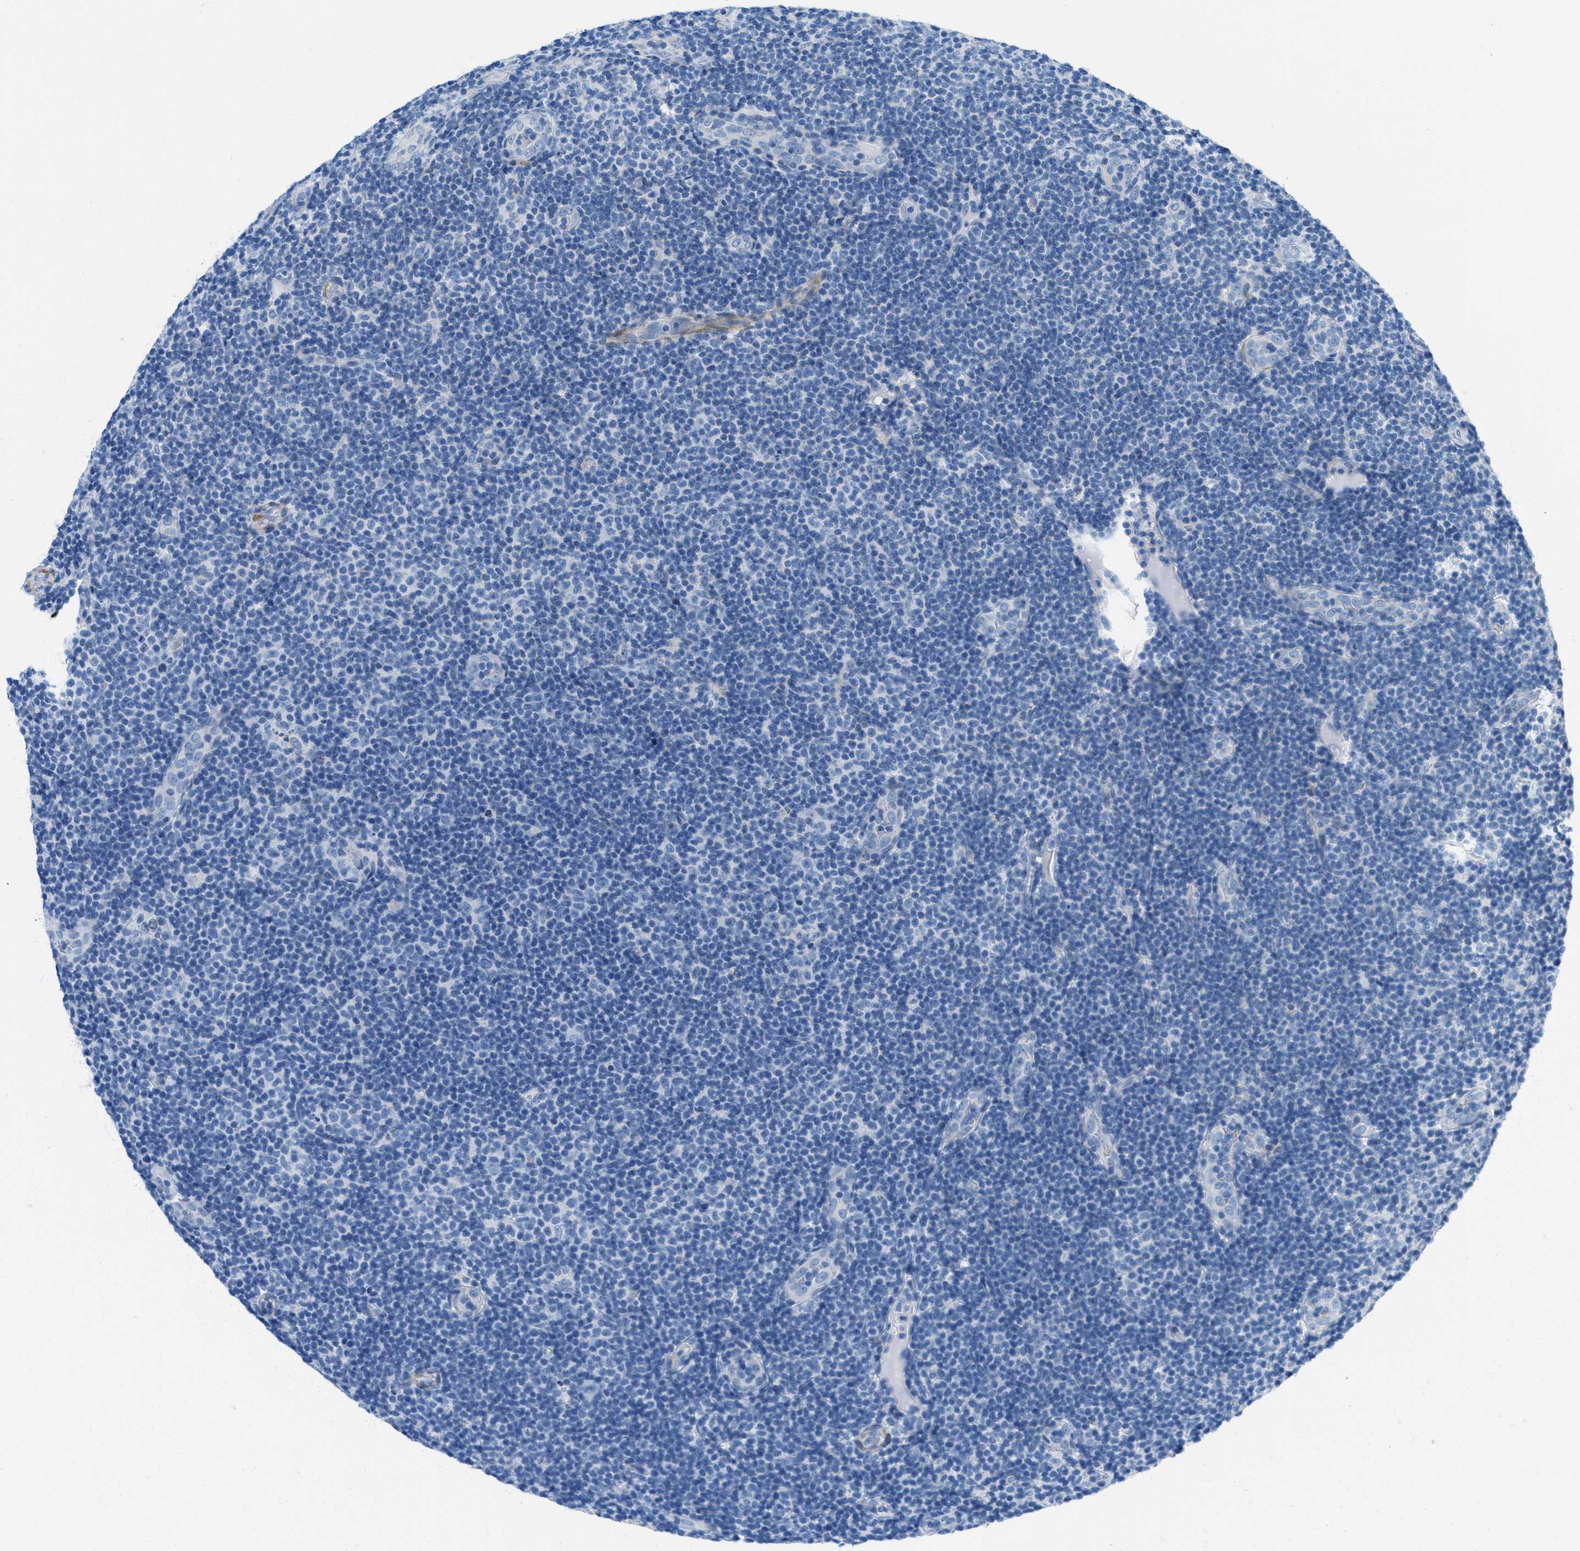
{"staining": {"intensity": "negative", "quantity": "none", "location": "none"}, "tissue": "lymphoma", "cell_type": "Tumor cells", "image_type": "cancer", "snomed": [{"axis": "morphology", "description": "Malignant lymphoma, non-Hodgkin's type, Low grade"}, {"axis": "topography", "description": "Lymph node"}], "caption": "Immunohistochemical staining of lymphoma reveals no significant positivity in tumor cells.", "gene": "MFSD13A", "patient": {"sex": "male", "age": 83}}